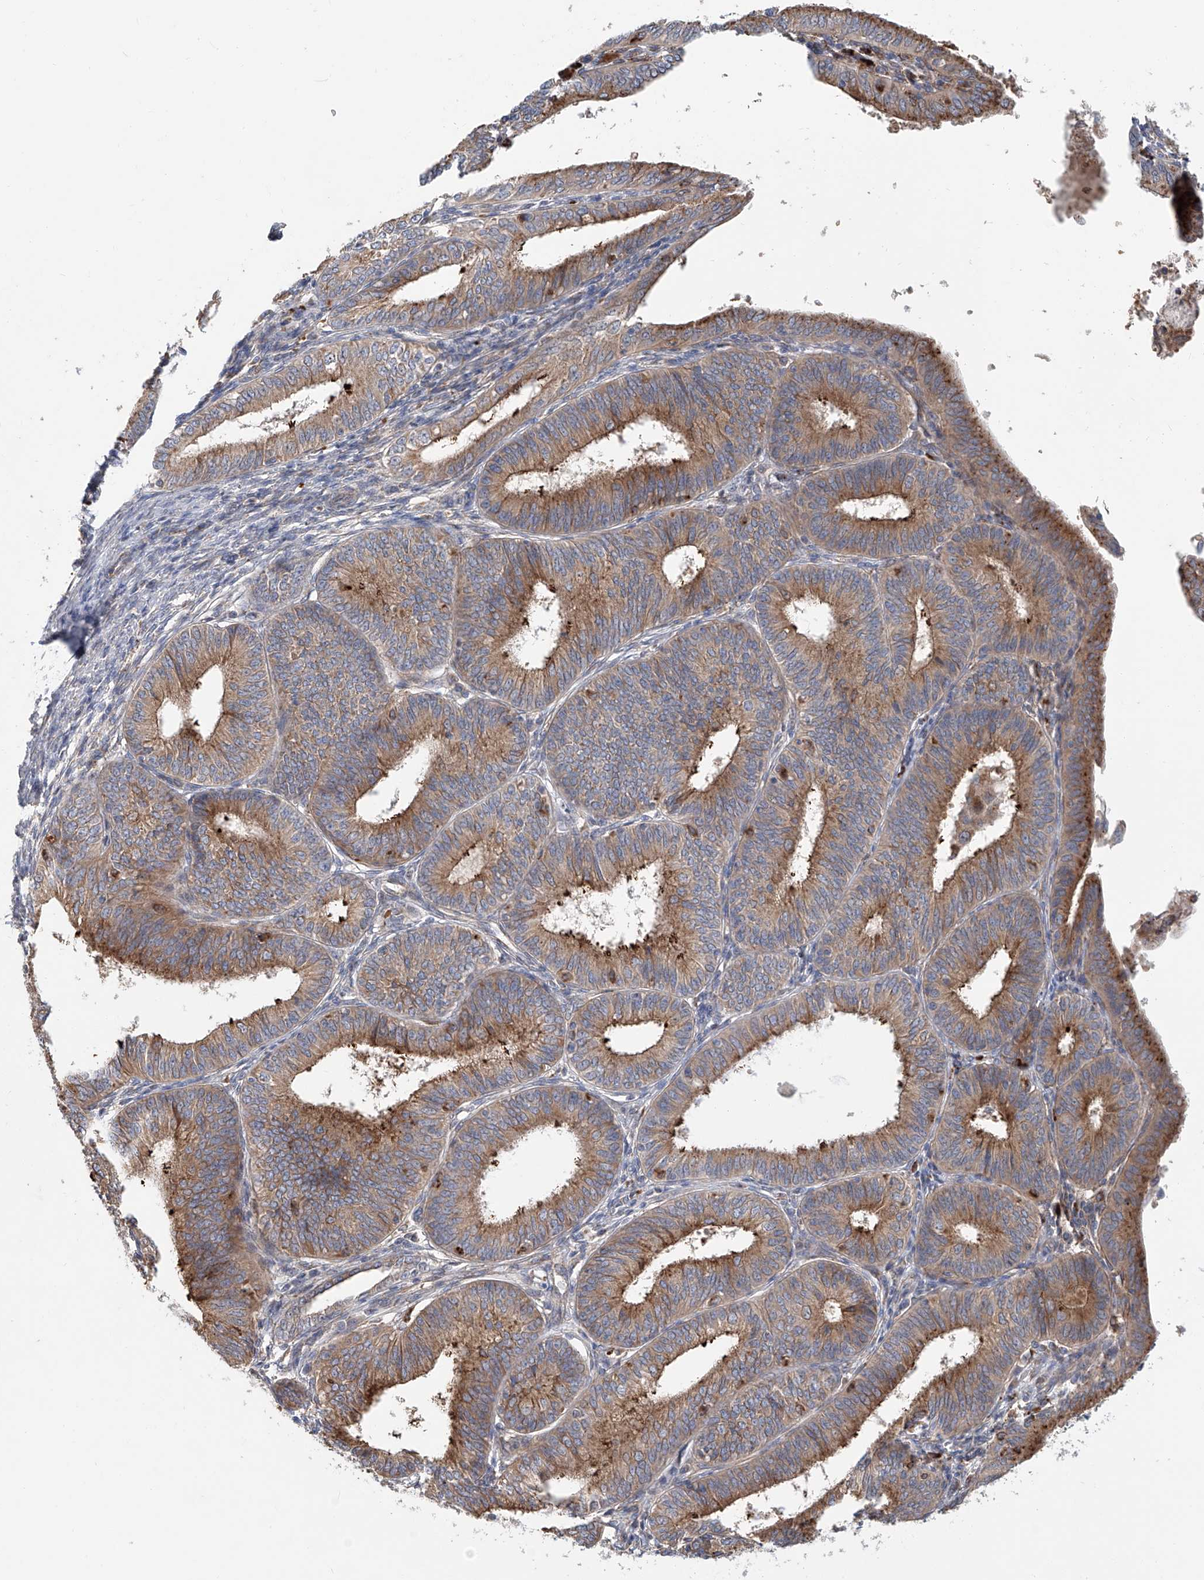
{"staining": {"intensity": "moderate", "quantity": ">75%", "location": "cytoplasmic/membranous"}, "tissue": "endometrial cancer", "cell_type": "Tumor cells", "image_type": "cancer", "snomed": [{"axis": "morphology", "description": "Adenocarcinoma, NOS"}, {"axis": "topography", "description": "Endometrium"}], "caption": "Immunohistochemical staining of endometrial adenocarcinoma reveals moderate cytoplasmic/membranous protein staining in about >75% of tumor cells.", "gene": "HGSNAT", "patient": {"sex": "female", "age": 51}}